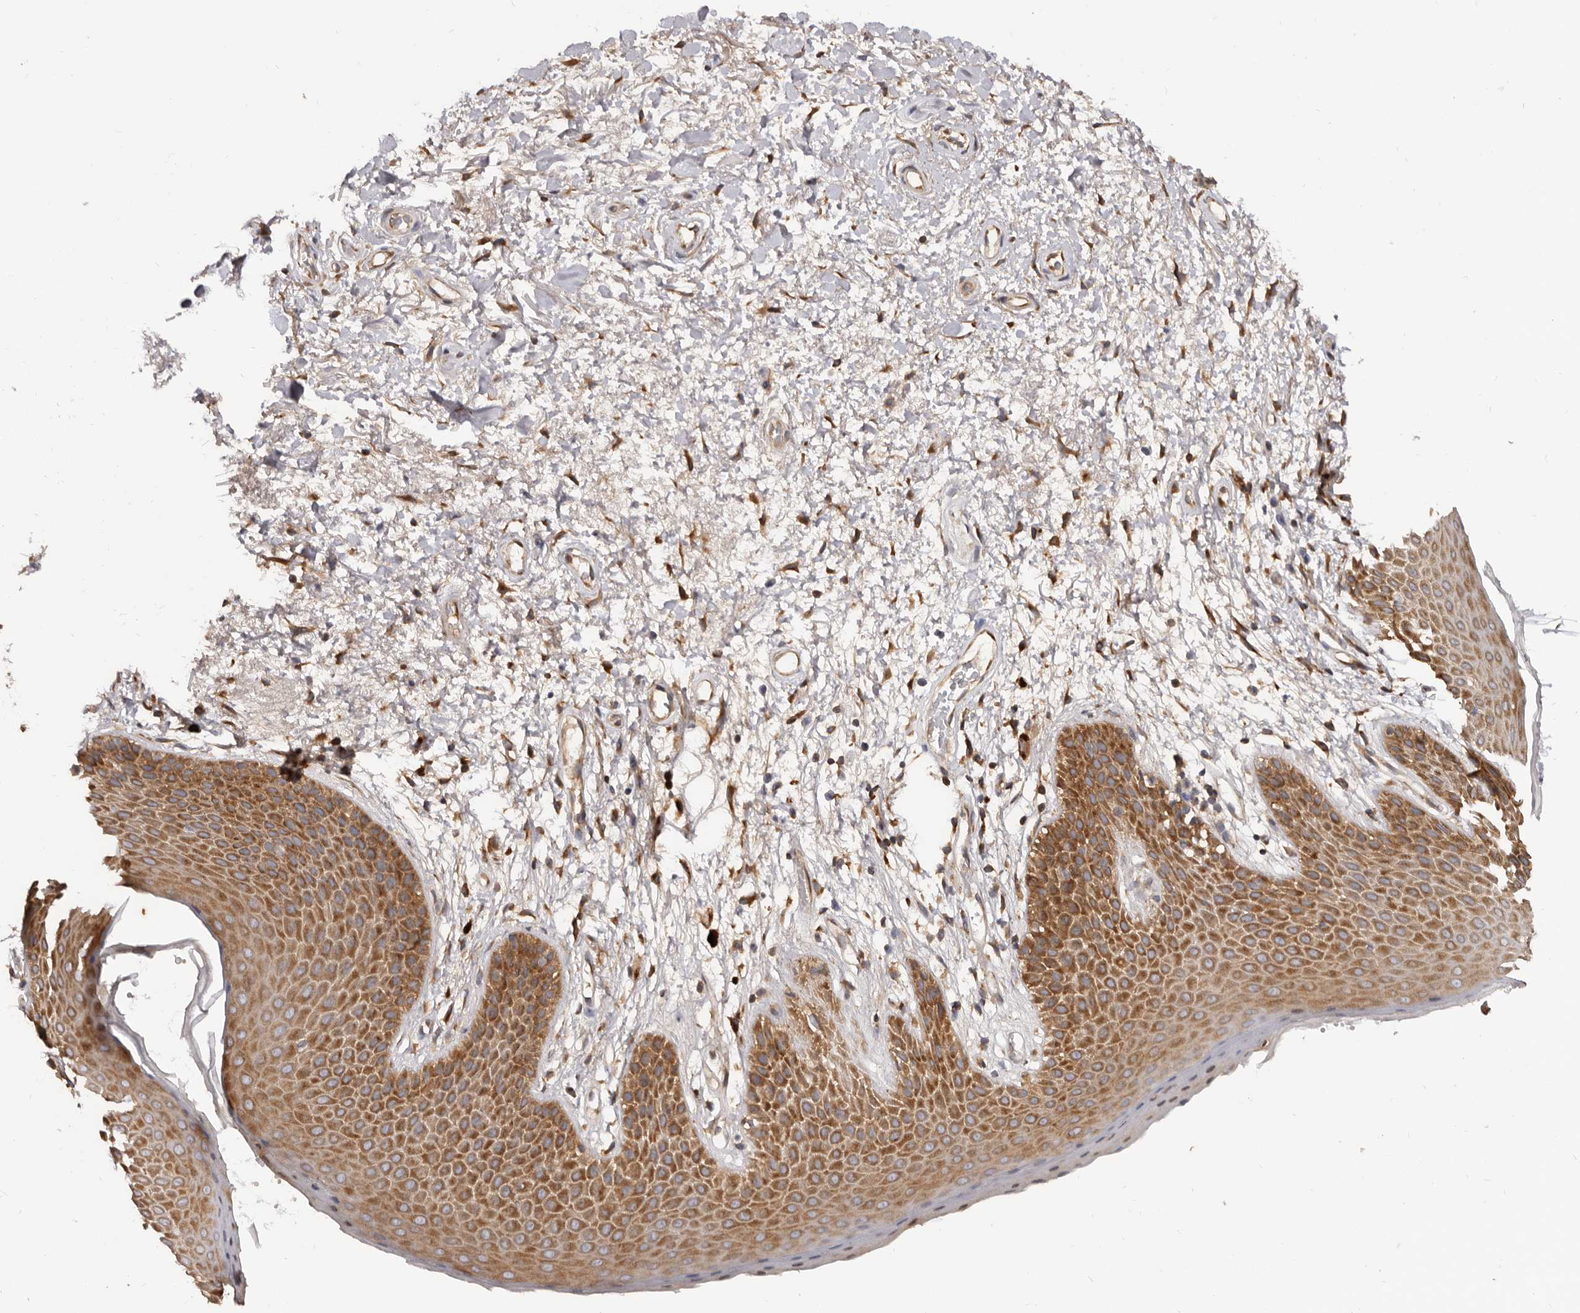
{"staining": {"intensity": "moderate", "quantity": ">75%", "location": "cytoplasmic/membranous"}, "tissue": "skin", "cell_type": "Epidermal cells", "image_type": "normal", "snomed": [{"axis": "morphology", "description": "Normal tissue, NOS"}, {"axis": "topography", "description": "Anal"}], "caption": "A high-resolution micrograph shows immunohistochemistry staining of unremarkable skin, which shows moderate cytoplasmic/membranous positivity in about >75% of epidermal cells.", "gene": "ADAMTS20", "patient": {"sex": "male", "age": 74}}